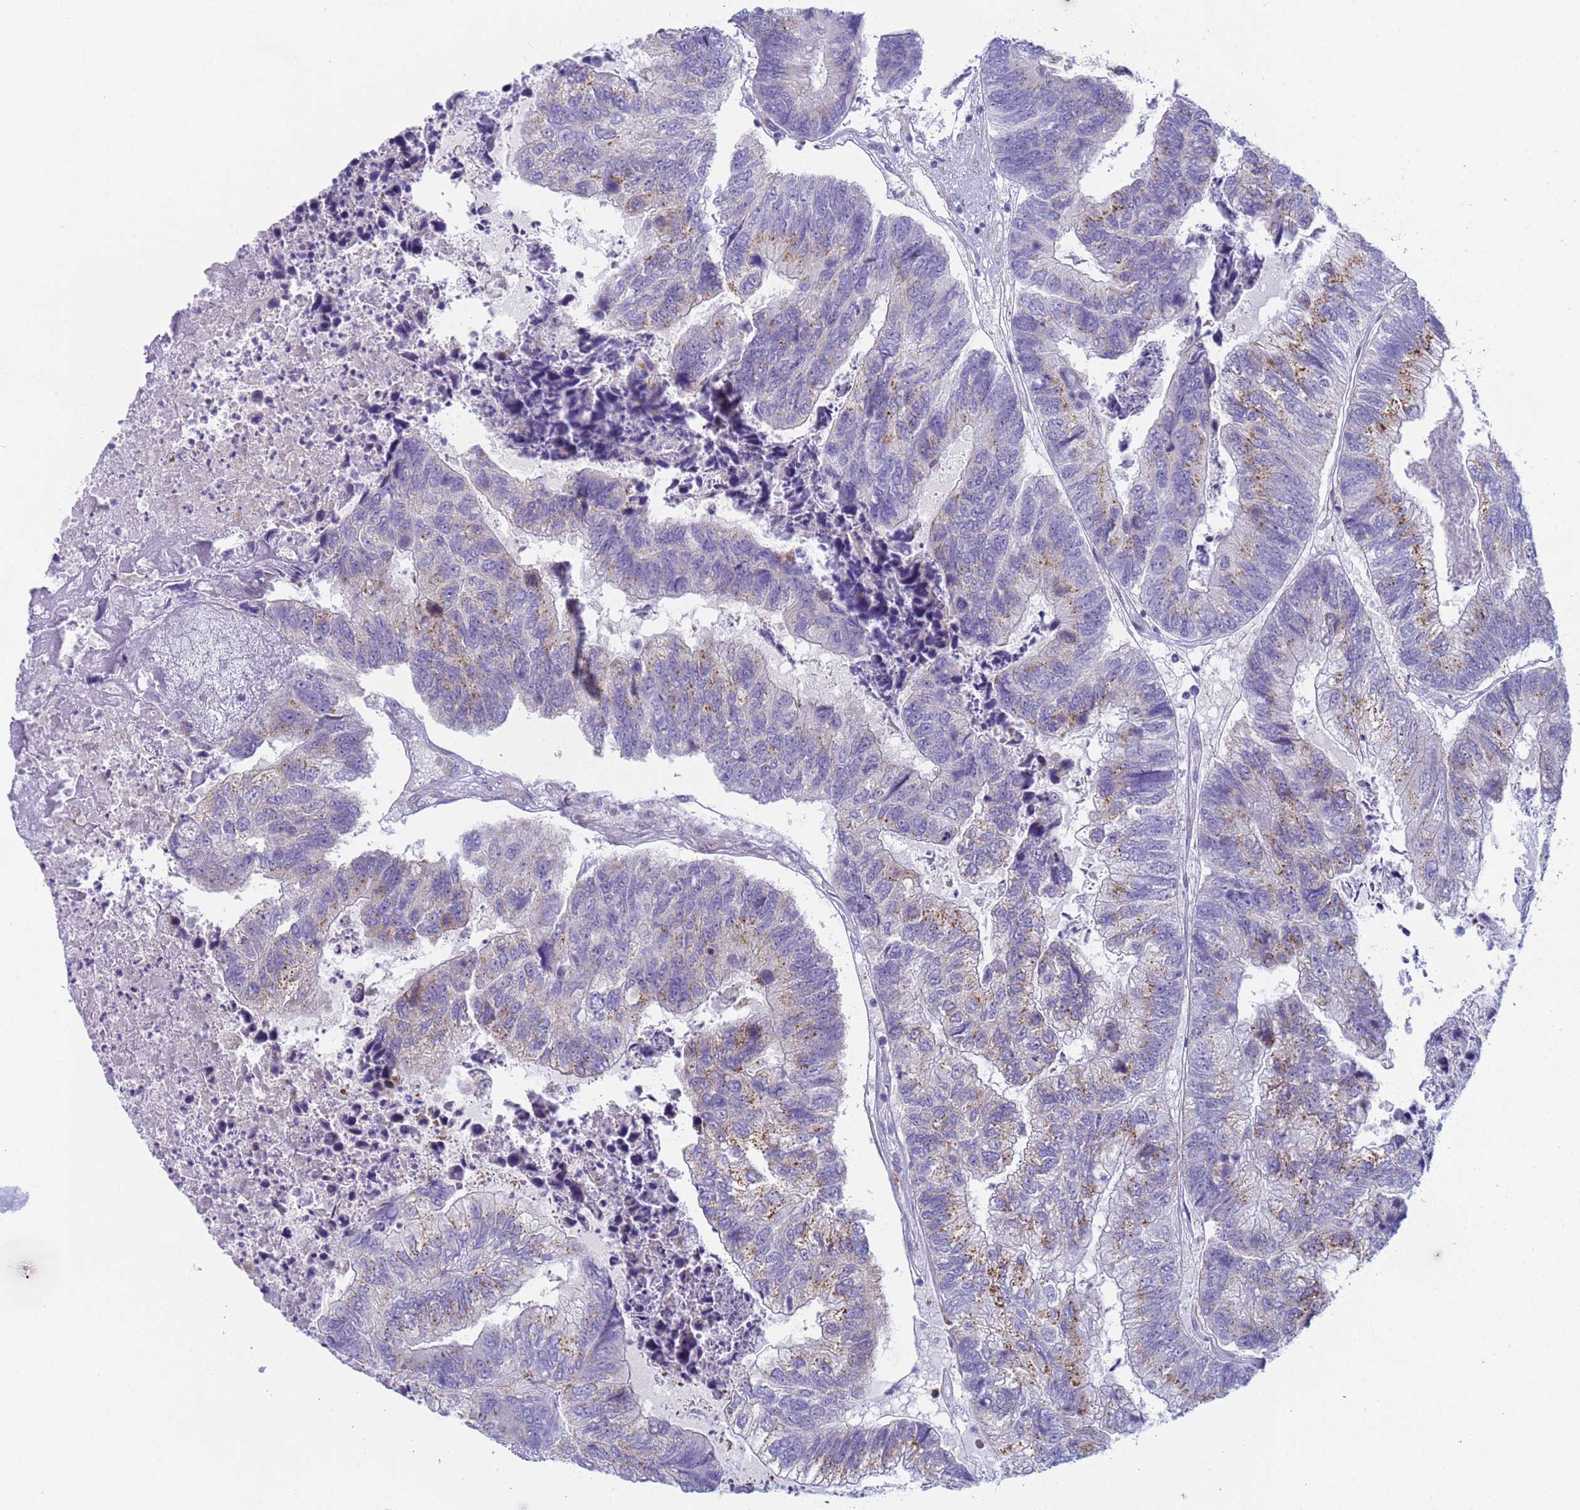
{"staining": {"intensity": "moderate", "quantity": "<25%", "location": "cytoplasmic/membranous"}, "tissue": "colorectal cancer", "cell_type": "Tumor cells", "image_type": "cancer", "snomed": [{"axis": "morphology", "description": "Adenocarcinoma, NOS"}, {"axis": "topography", "description": "Colon"}], "caption": "Colorectal cancer stained with a brown dye shows moderate cytoplasmic/membranous positive expression in approximately <25% of tumor cells.", "gene": "CR1", "patient": {"sex": "female", "age": 67}}